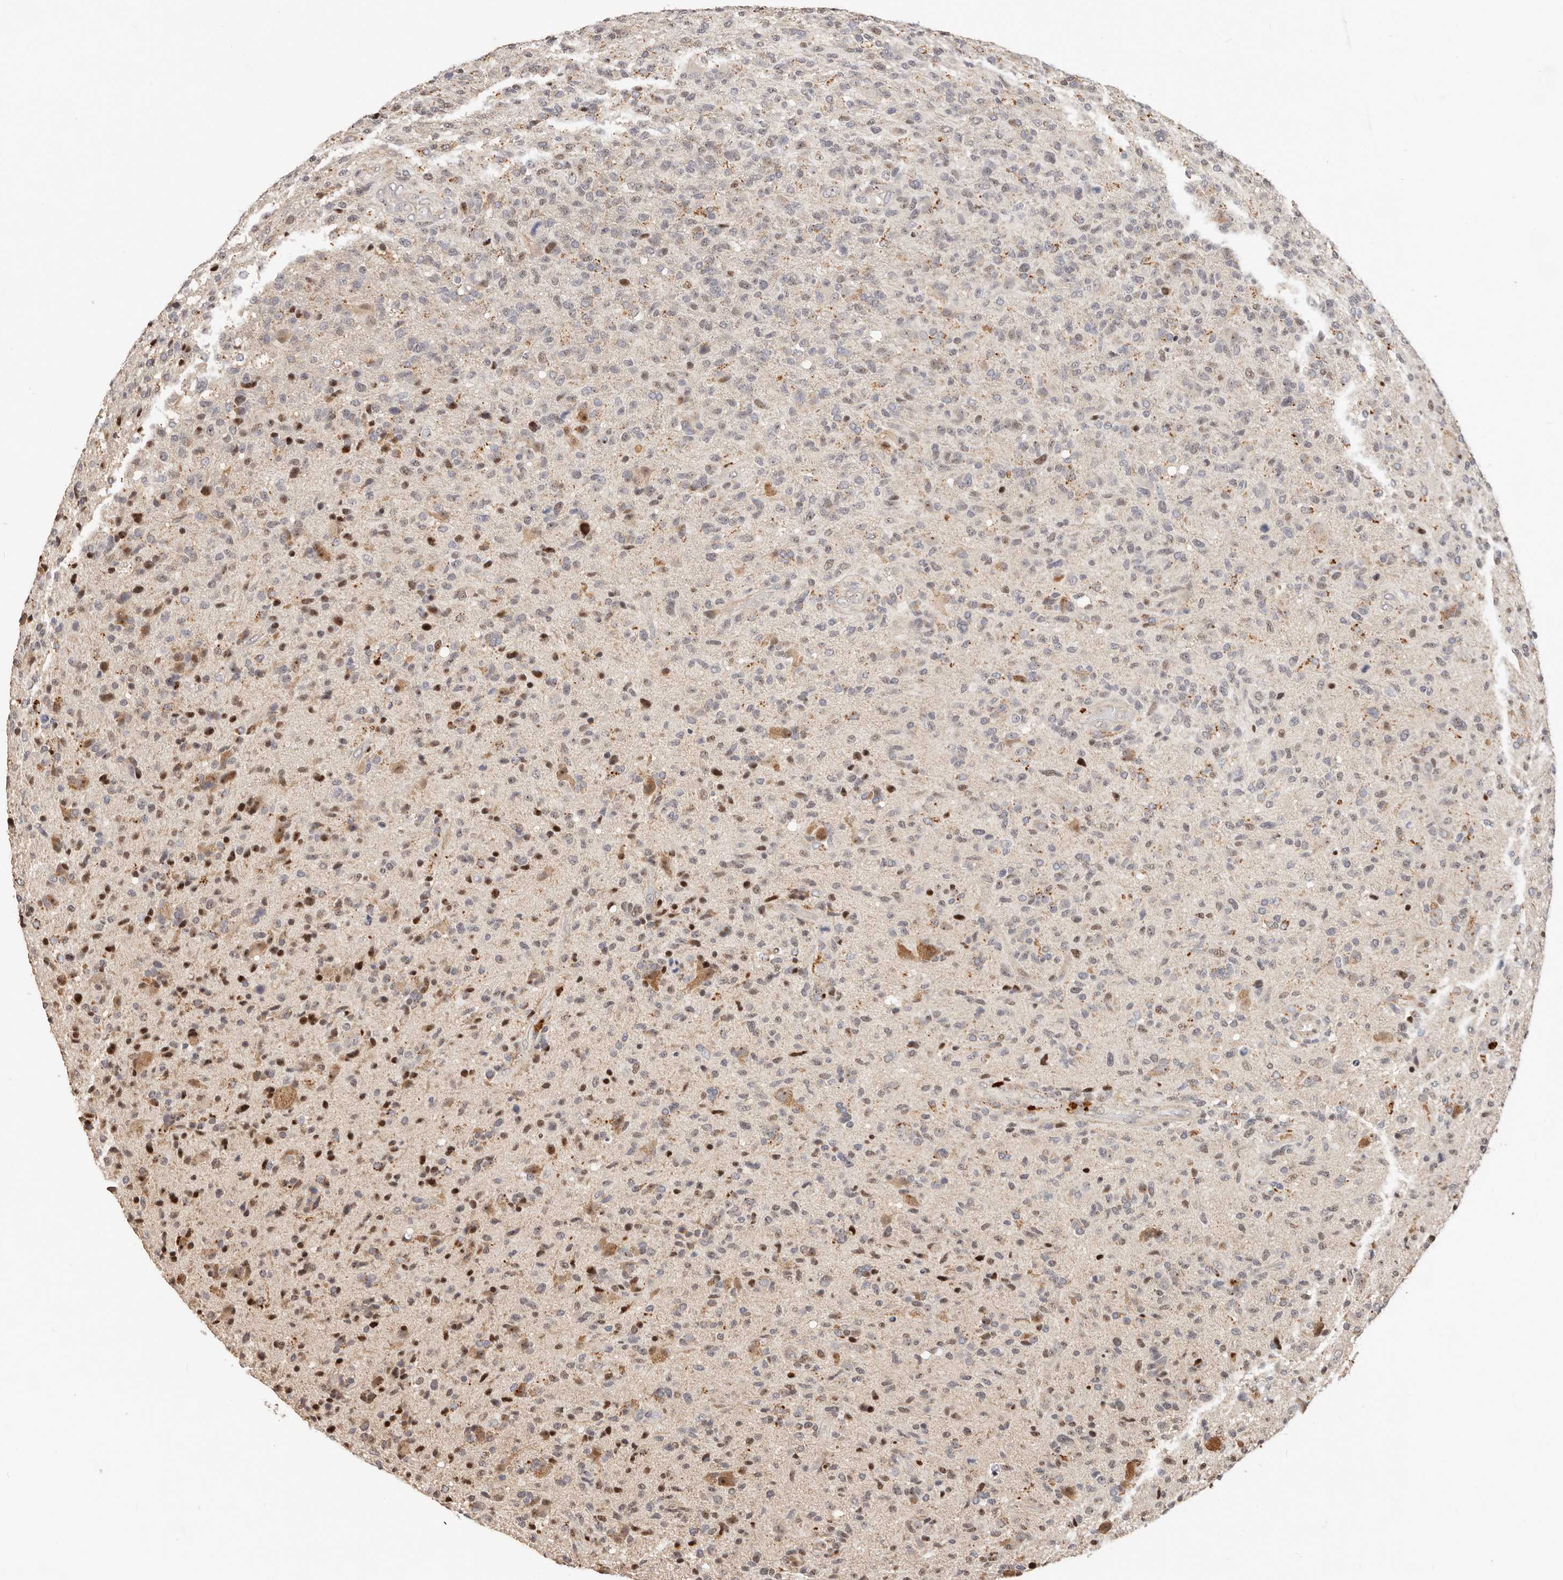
{"staining": {"intensity": "weak", "quantity": "25%-75%", "location": "cytoplasmic/membranous"}, "tissue": "glioma", "cell_type": "Tumor cells", "image_type": "cancer", "snomed": [{"axis": "morphology", "description": "Glioma, malignant, High grade"}, {"axis": "topography", "description": "Brain"}], "caption": "Immunohistochemical staining of glioma reveals low levels of weak cytoplasmic/membranous protein expression in about 25%-75% of tumor cells. Nuclei are stained in blue.", "gene": "ZRANB1", "patient": {"sex": "male", "age": 72}}